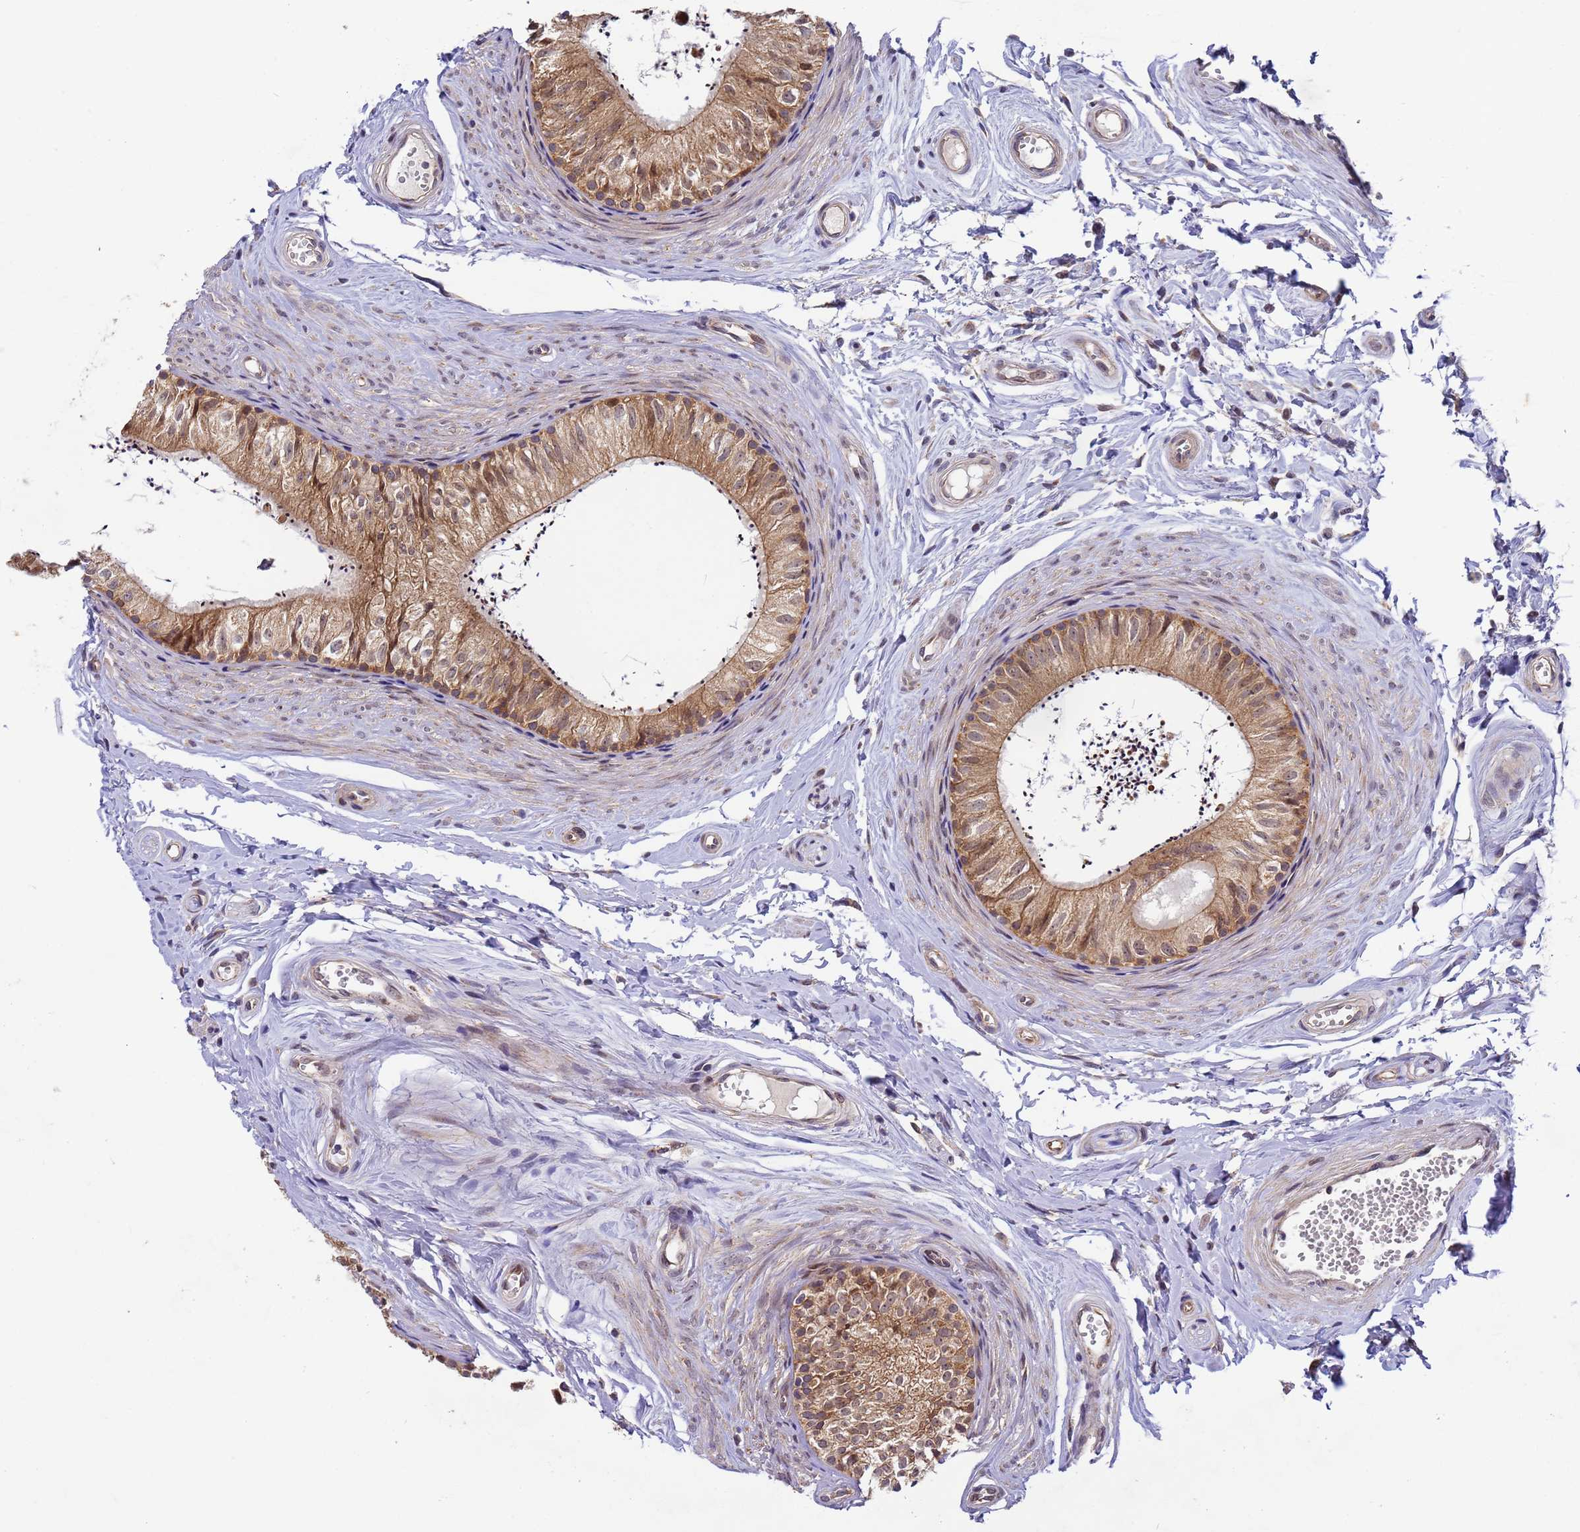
{"staining": {"intensity": "moderate", "quantity": ">75%", "location": "cytoplasmic/membranous"}, "tissue": "epididymis", "cell_type": "Glandular cells", "image_type": "normal", "snomed": [{"axis": "morphology", "description": "Normal tissue, NOS"}, {"axis": "topography", "description": "Epididymis"}], "caption": "This micrograph shows IHC staining of benign epididymis, with medium moderate cytoplasmic/membranous staining in approximately >75% of glandular cells.", "gene": "RAPGEF3", "patient": {"sex": "male", "age": 56}}